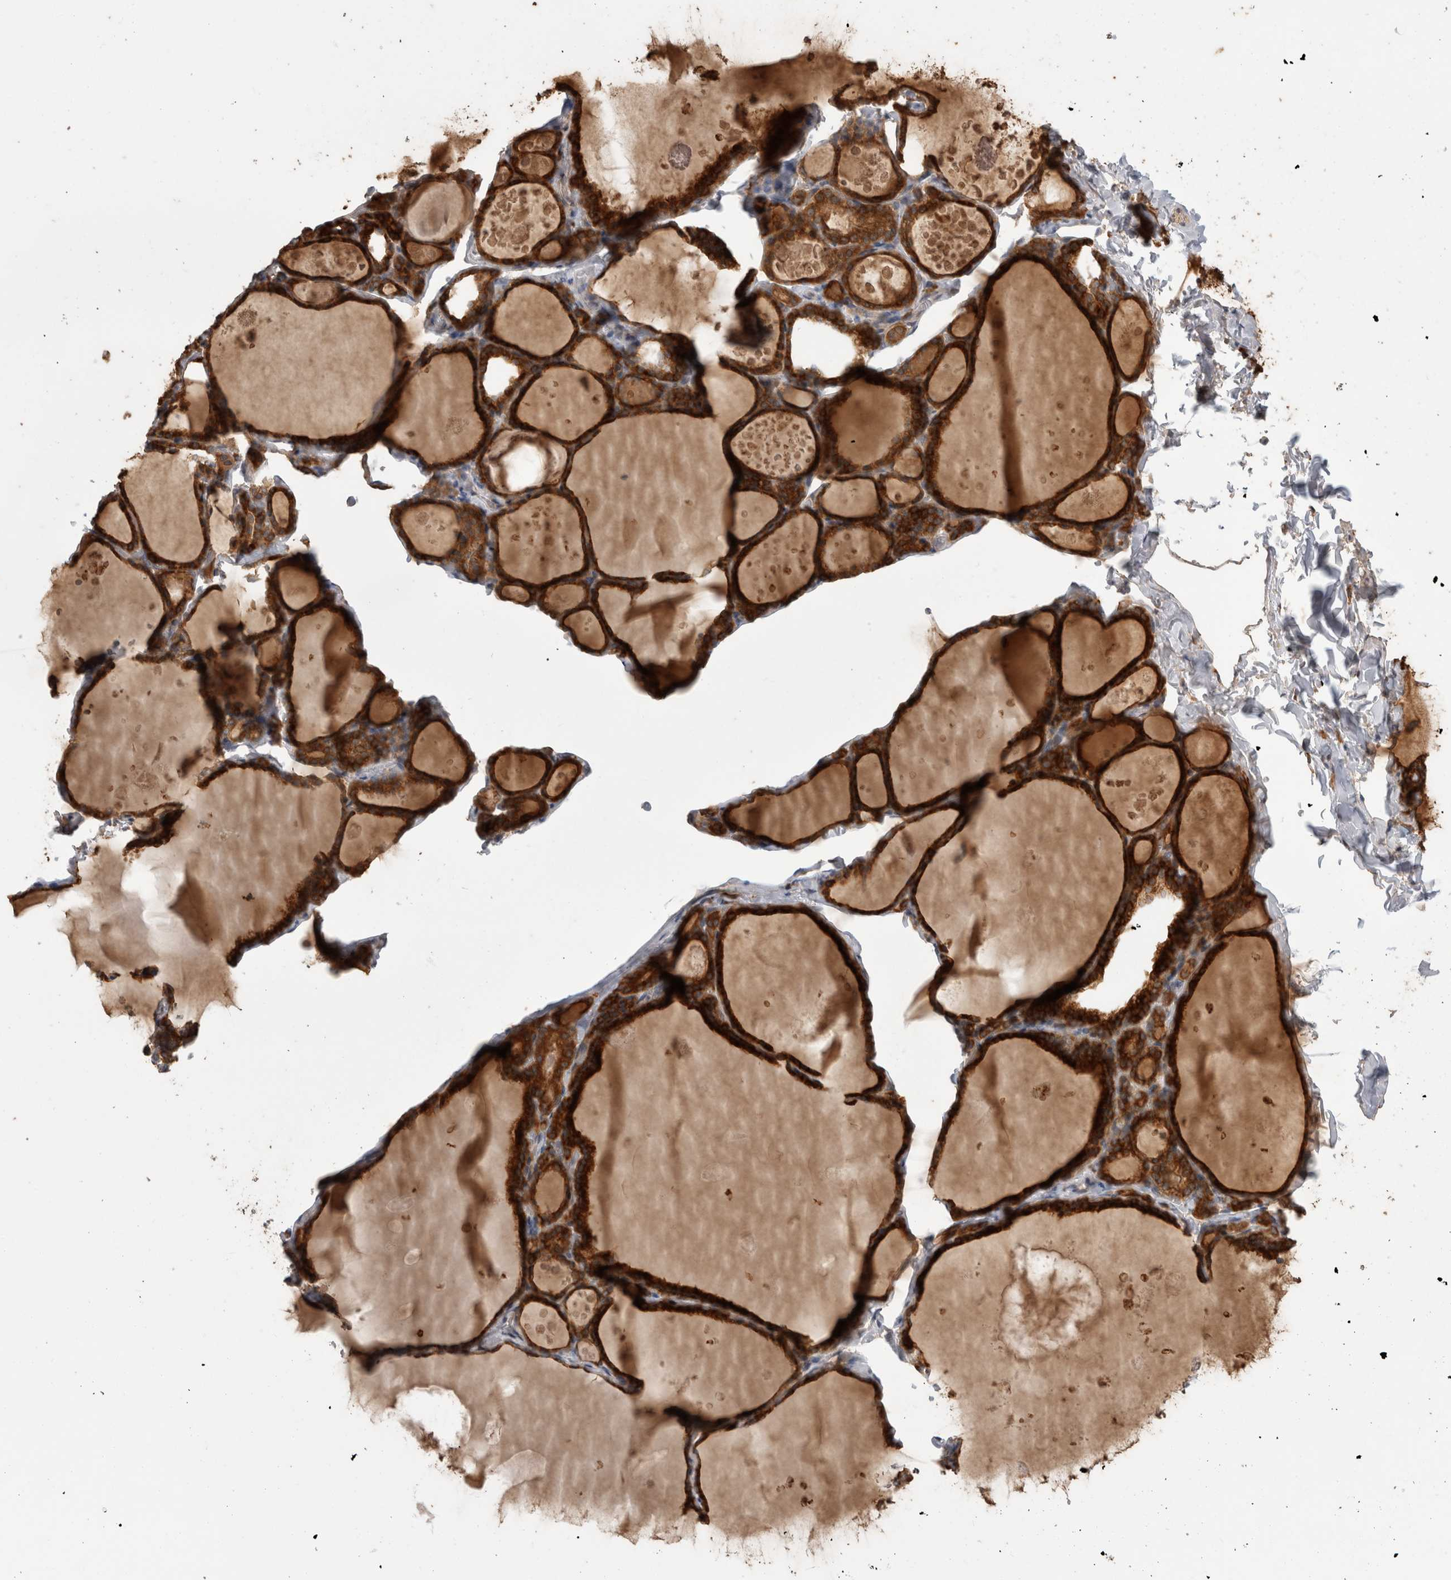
{"staining": {"intensity": "strong", "quantity": ">75%", "location": "cytoplasmic/membranous"}, "tissue": "thyroid gland", "cell_type": "Glandular cells", "image_type": "normal", "snomed": [{"axis": "morphology", "description": "Normal tissue, NOS"}, {"axis": "topography", "description": "Thyroid gland"}], "caption": "The photomicrograph displays staining of unremarkable thyroid gland, revealing strong cytoplasmic/membranous protein expression (brown color) within glandular cells.", "gene": "TBCE", "patient": {"sex": "male", "age": 56}}